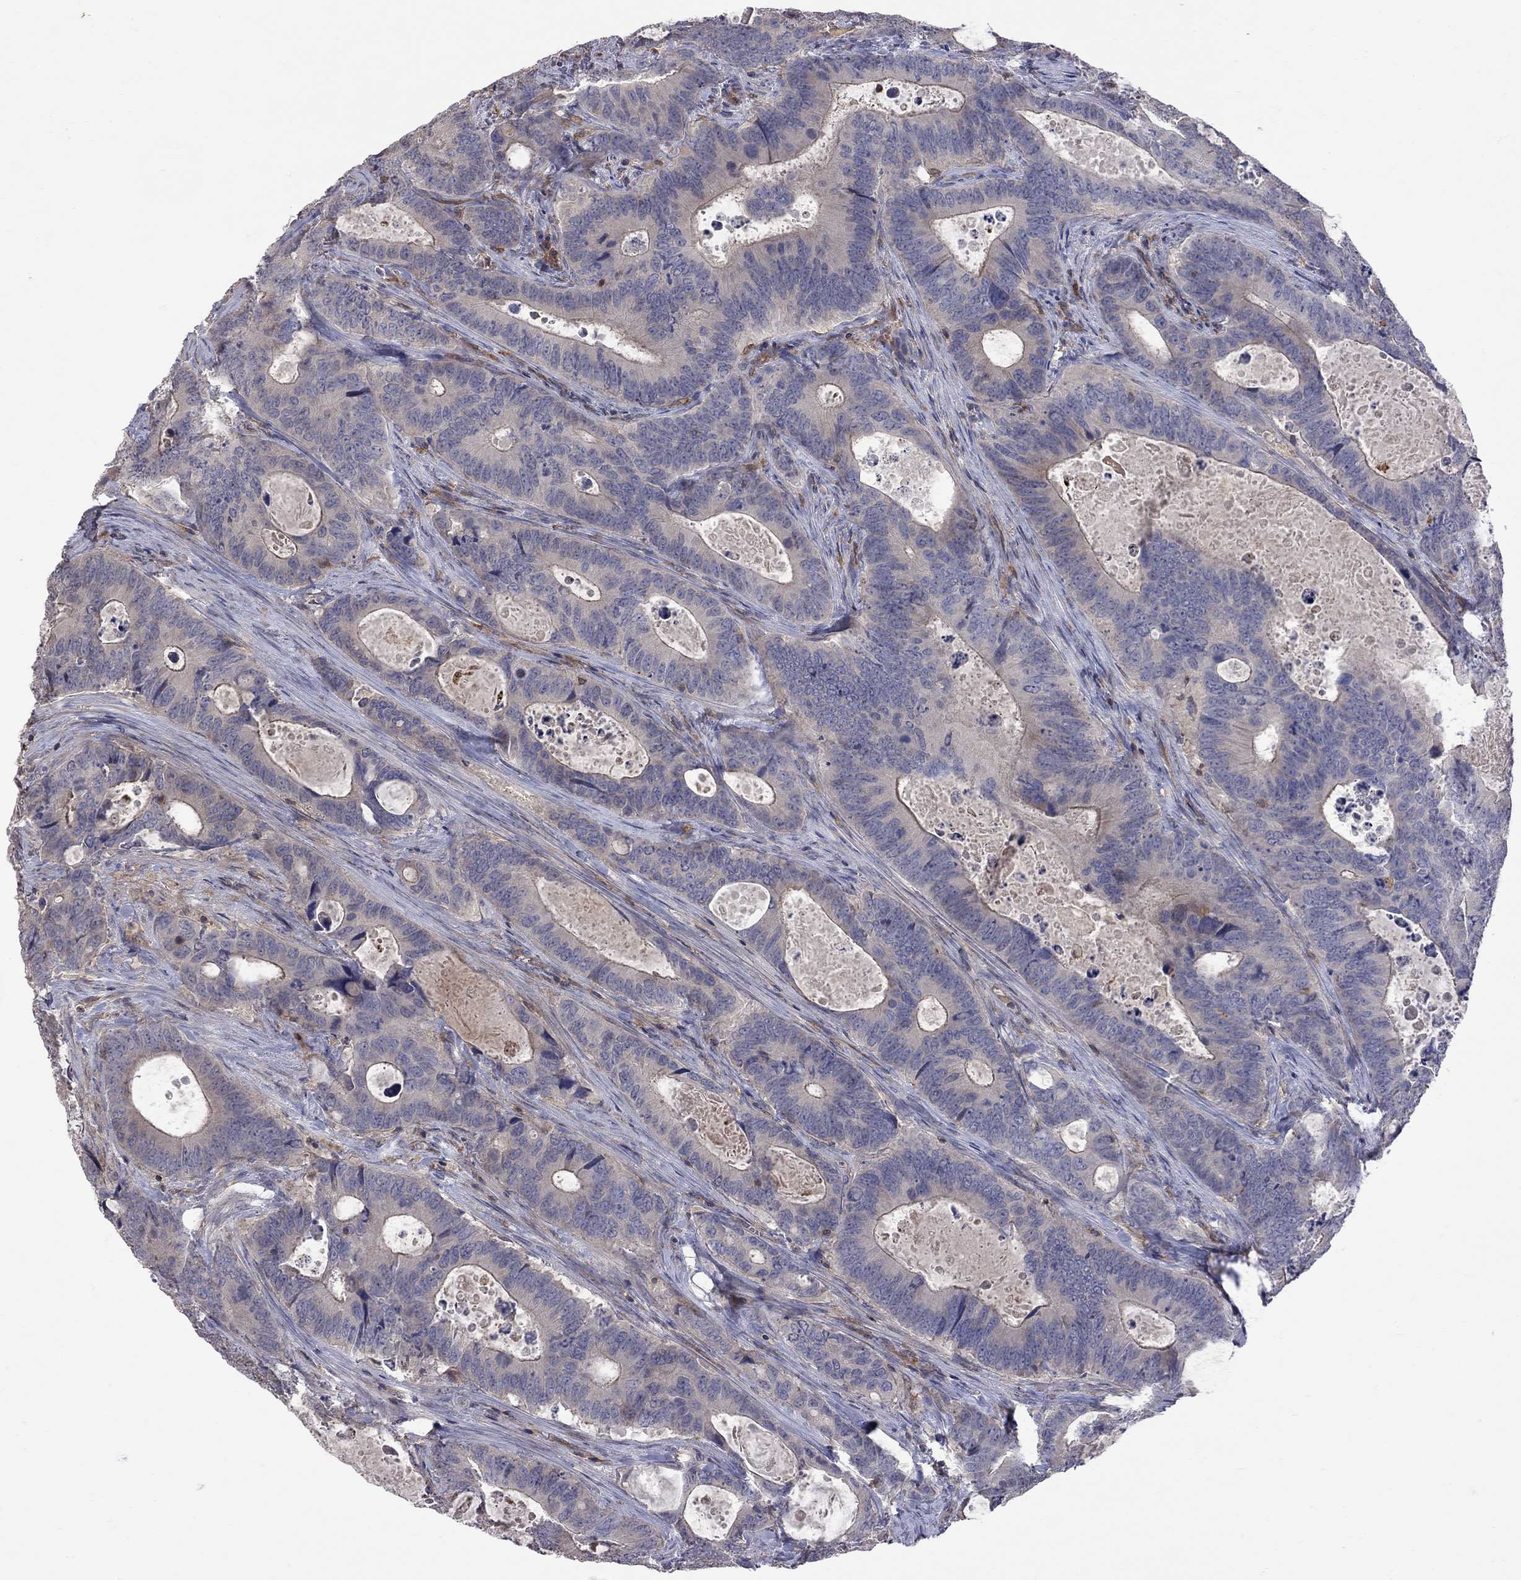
{"staining": {"intensity": "negative", "quantity": "none", "location": "none"}, "tissue": "colorectal cancer", "cell_type": "Tumor cells", "image_type": "cancer", "snomed": [{"axis": "morphology", "description": "Adenocarcinoma, NOS"}, {"axis": "topography", "description": "Colon"}], "caption": "A photomicrograph of human adenocarcinoma (colorectal) is negative for staining in tumor cells. Brightfield microscopy of IHC stained with DAB (3,3'-diaminobenzidine) (brown) and hematoxylin (blue), captured at high magnification.", "gene": "ABI3", "patient": {"sex": "female", "age": 82}}